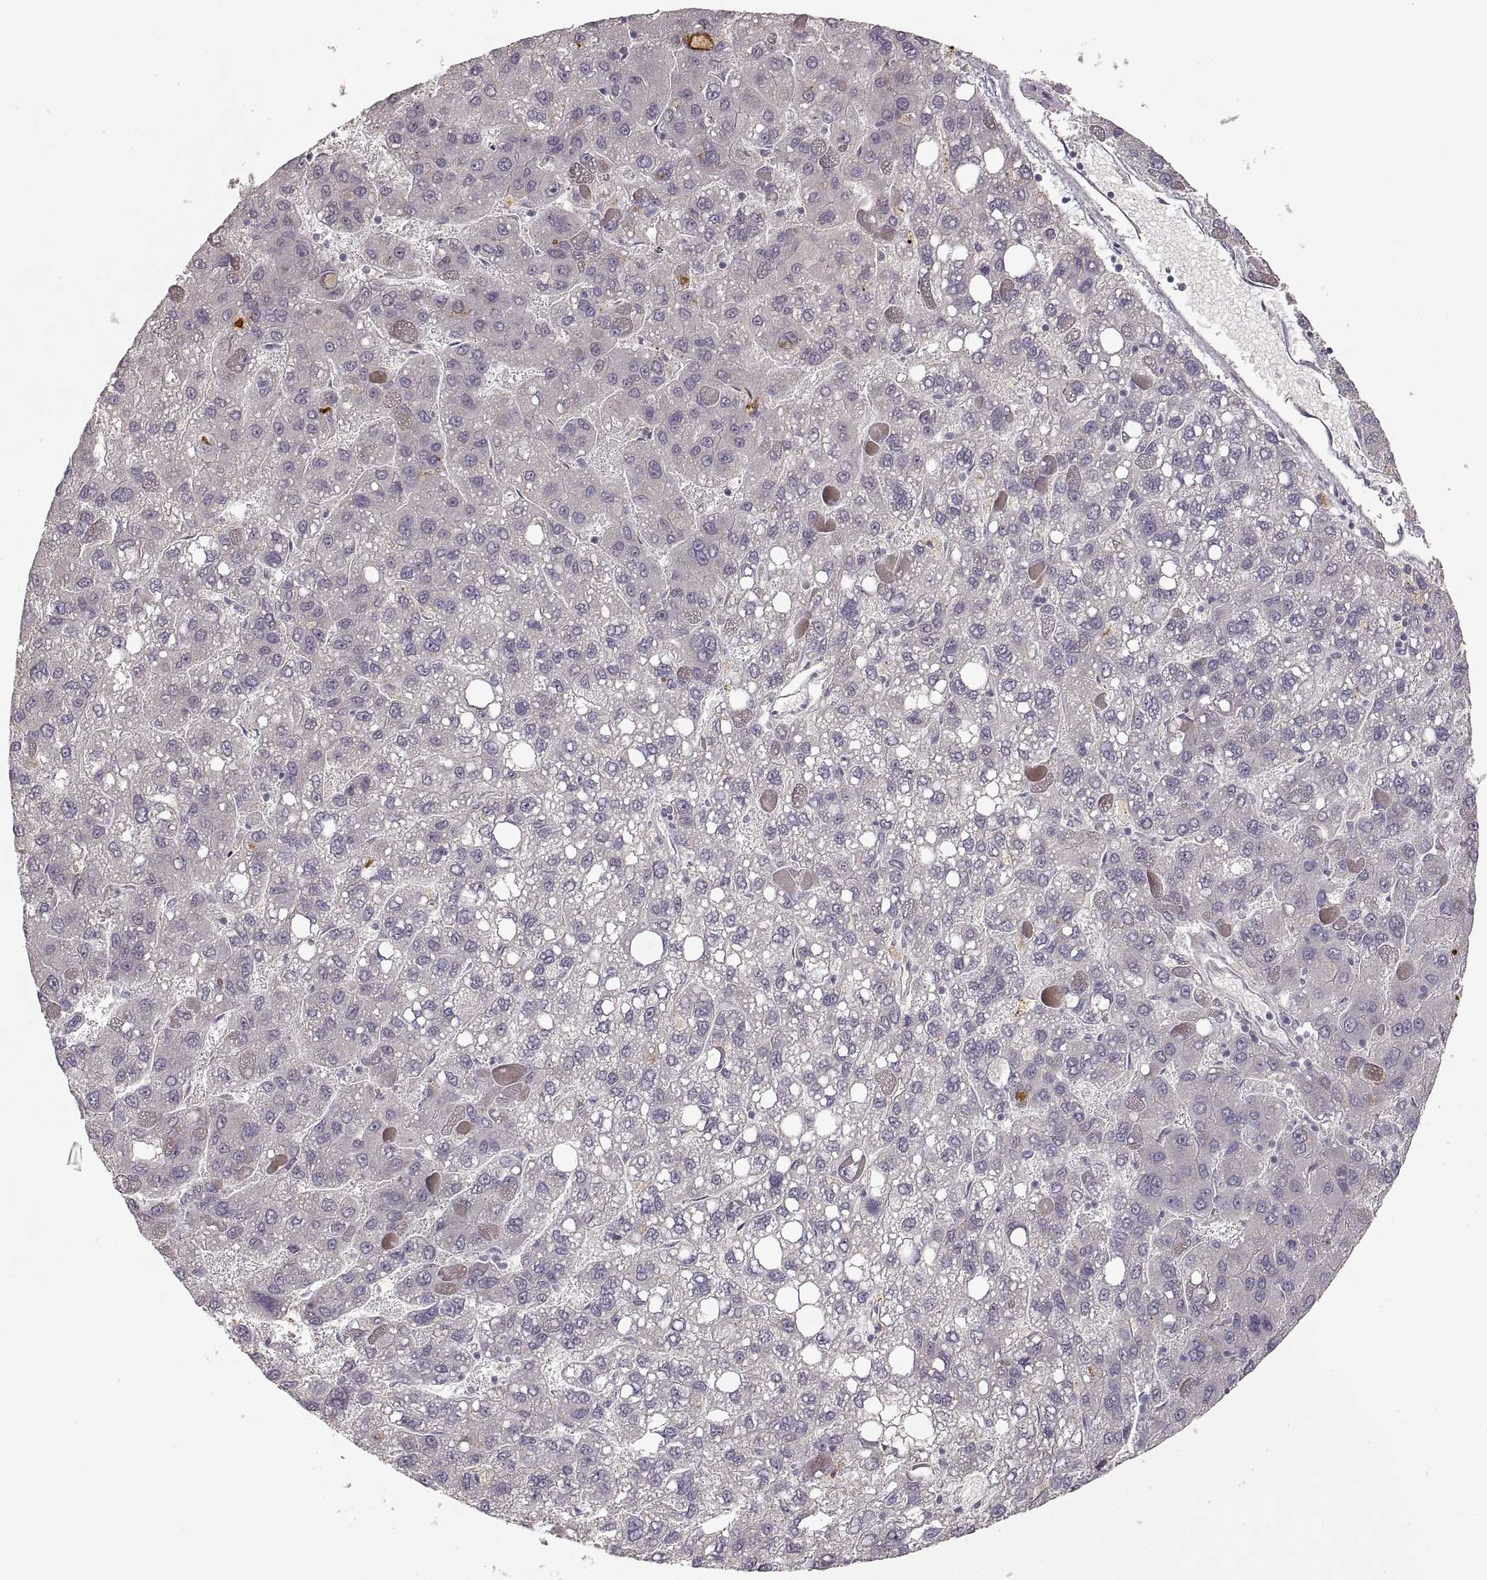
{"staining": {"intensity": "negative", "quantity": "none", "location": "none"}, "tissue": "liver cancer", "cell_type": "Tumor cells", "image_type": "cancer", "snomed": [{"axis": "morphology", "description": "Carcinoma, Hepatocellular, NOS"}, {"axis": "topography", "description": "Liver"}], "caption": "Tumor cells show no significant positivity in hepatocellular carcinoma (liver).", "gene": "LAMC2", "patient": {"sex": "female", "age": 82}}